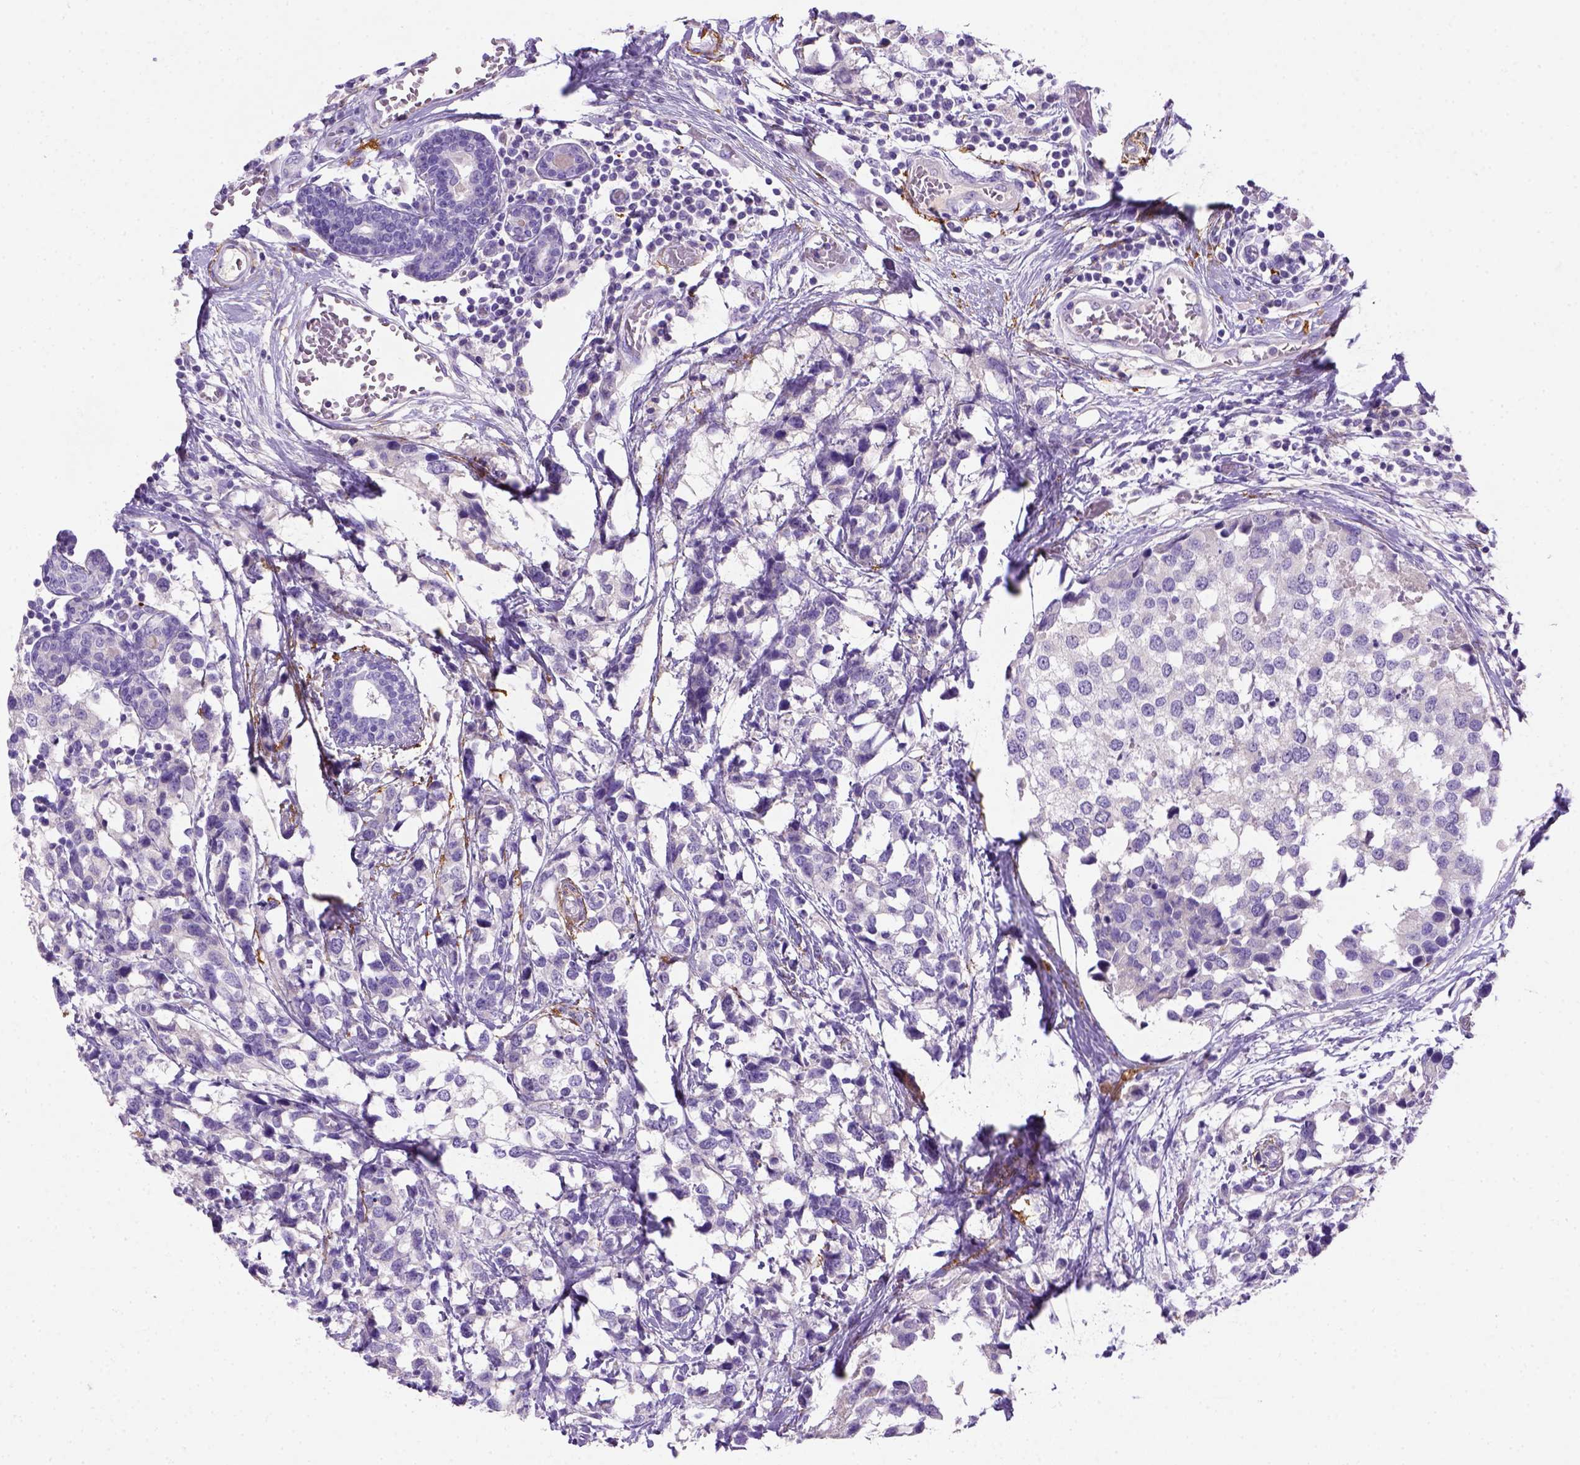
{"staining": {"intensity": "negative", "quantity": "none", "location": "none"}, "tissue": "breast cancer", "cell_type": "Tumor cells", "image_type": "cancer", "snomed": [{"axis": "morphology", "description": "Lobular carcinoma"}, {"axis": "topography", "description": "Breast"}], "caption": "A histopathology image of human breast cancer (lobular carcinoma) is negative for staining in tumor cells.", "gene": "SIRPD", "patient": {"sex": "female", "age": 59}}